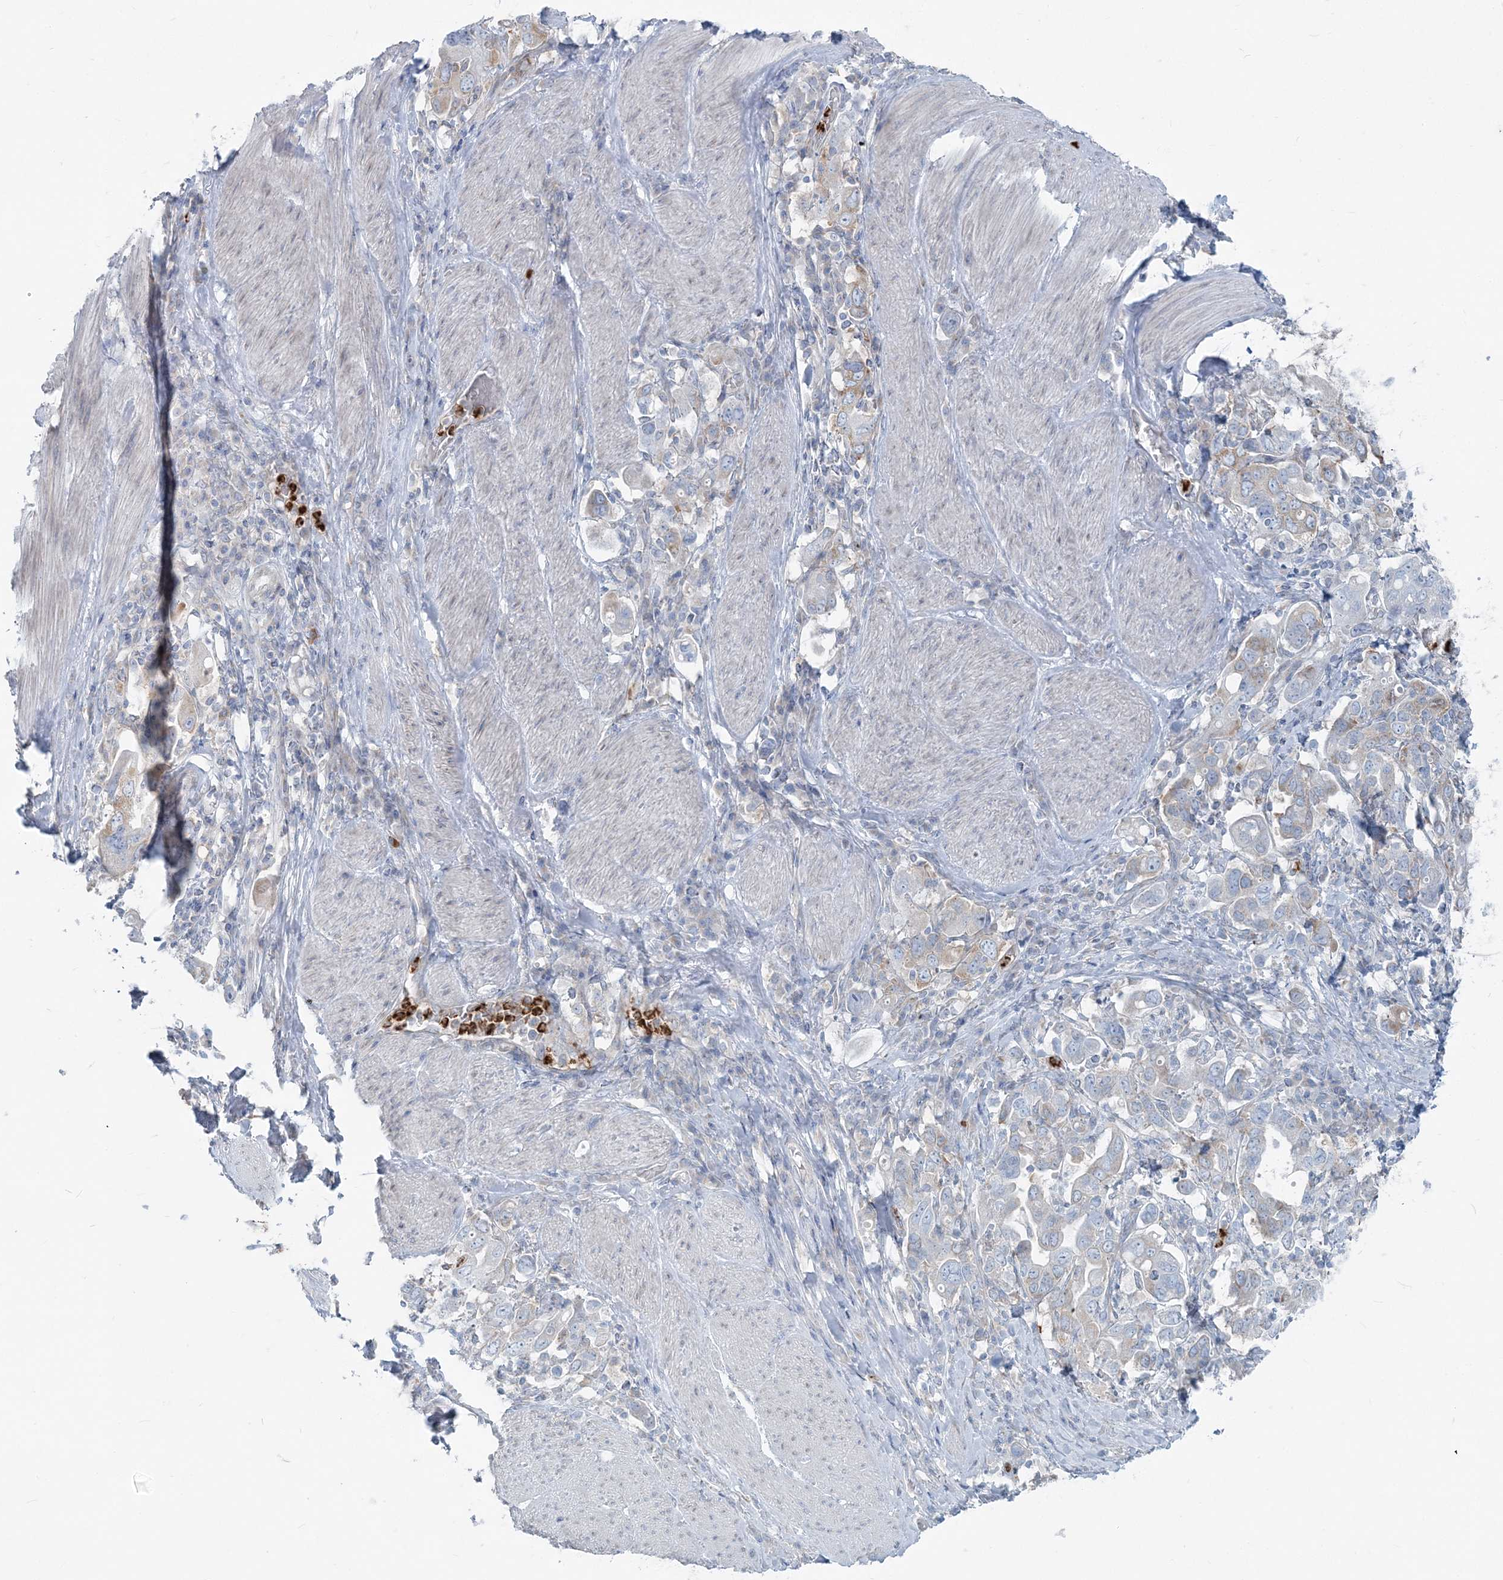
{"staining": {"intensity": "weak", "quantity": "<25%", "location": "cytoplasmic/membranous"}, "tissue": "stomach cancer", "cell_type": "Tumor cells", "image_type": "cancer", "snomed": [{"axis": "morphology", "description": "Adenocarcinoma, NOS"}, {"axis": "topography", "description": "Stomach, upper"}], "caption": "This is a photomicrograph of IHC staining of stomach adenocarcinoma, which shows no expression in tumor cells. (Stains: DAB immunohistochemistry (IHC) with hematoxylin counter stain, Microscopy: brightfield microscopy at high magnification).", "gene": "CCNJ", "patient": {"sex": "male", "age": 62}}